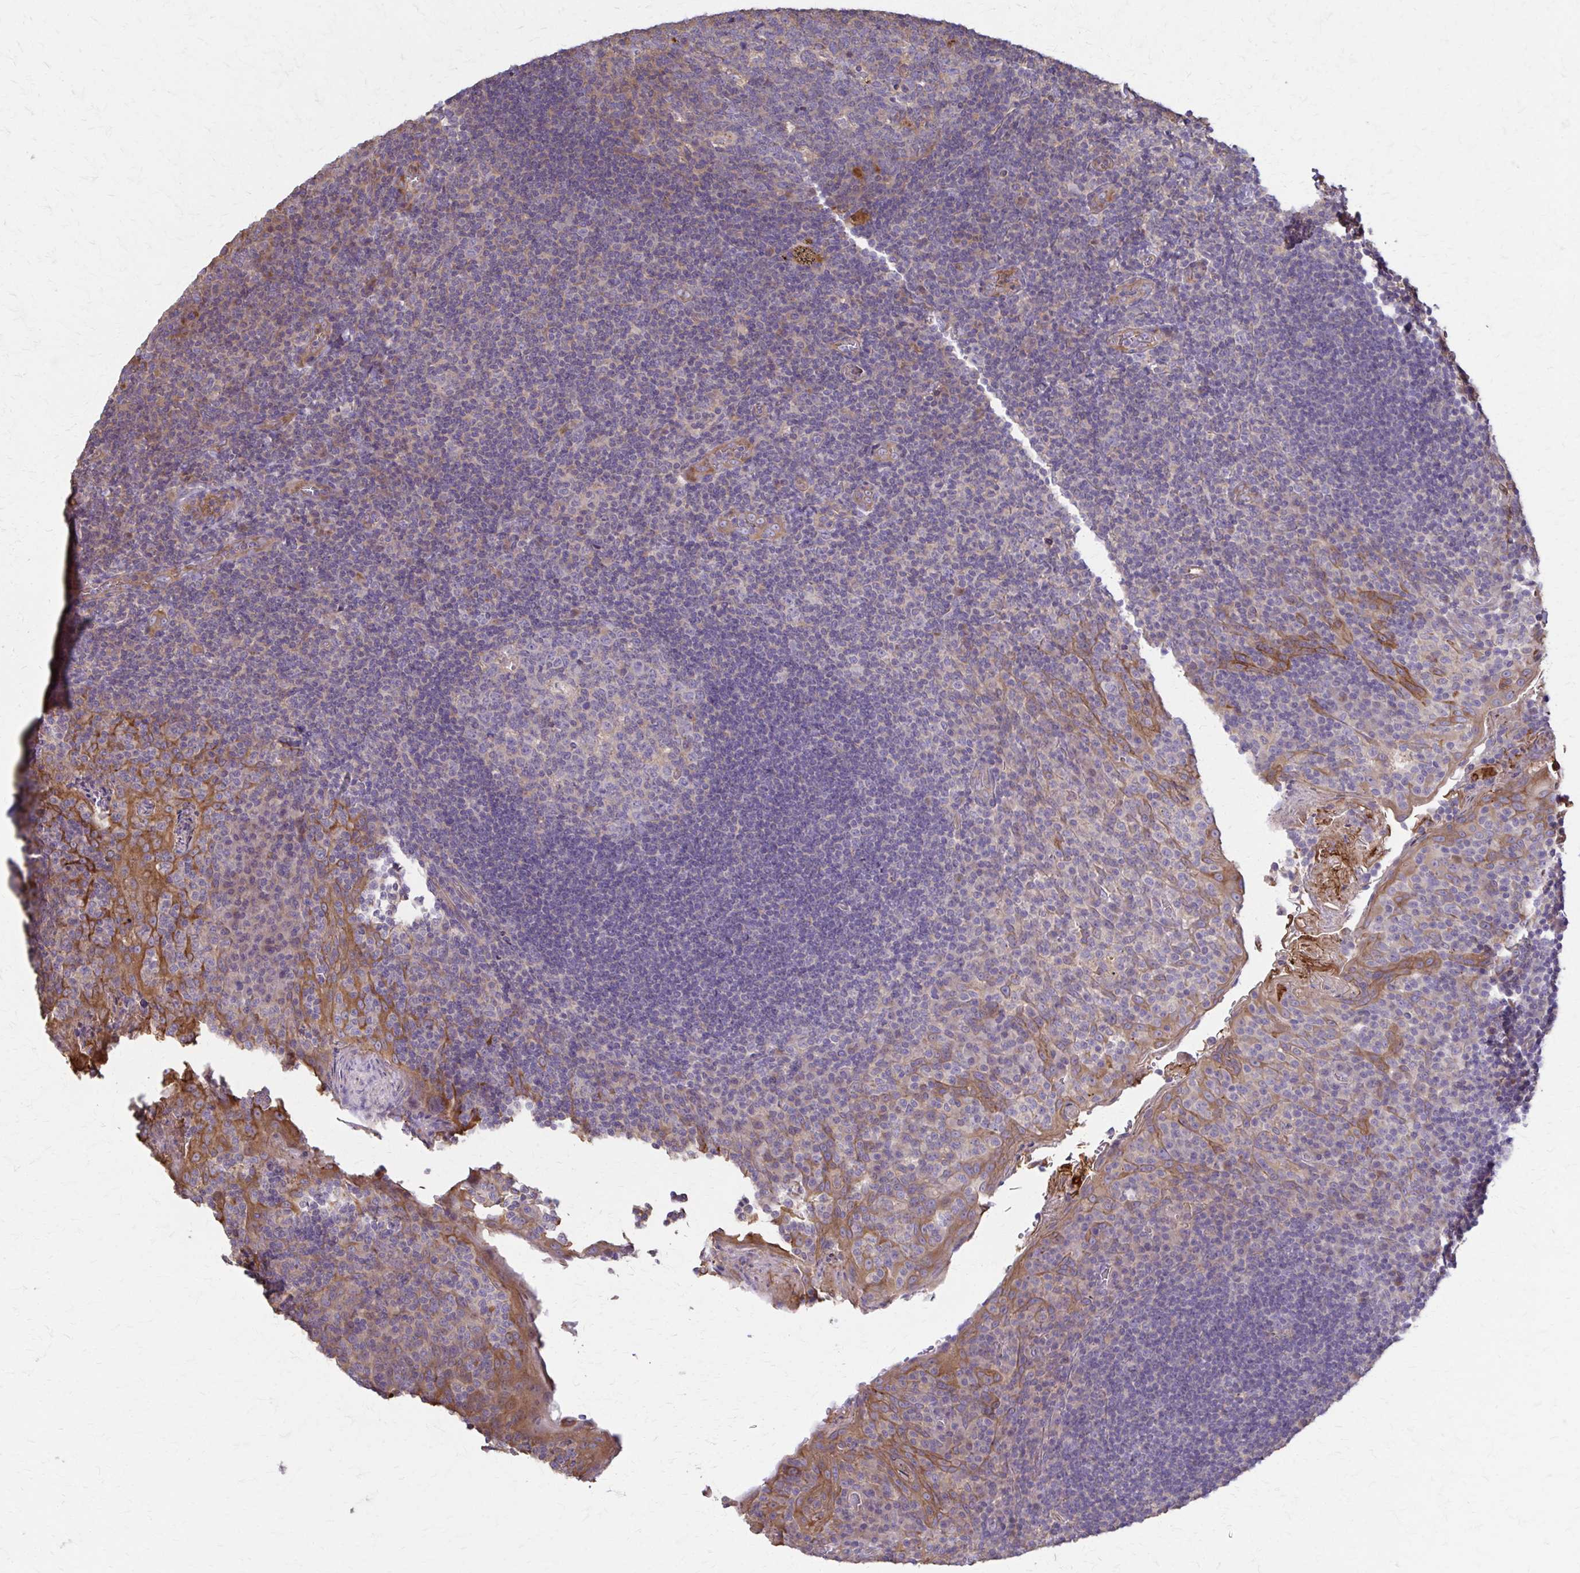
{"staining": {"intensity": "negative", "quantity": "none", "location": "none"}, "tissue": "tonsil", "cell_type": "Germinal center cells", "image_type": "normal", "snomed": [{"axis": "morphology", "description": "Normal tissue, NOS"}, {"axis": "topography", "description": "Tonsil"}], "caption": "Normal tonsil was stained to show a protein in brown. There is no significant expression in germinal center cells. (DAB immunohistochemistry visualized using brightfield microscopy, high magnification).", "gene": "DSP", "patient": {"sex": "male", "age": 17}}